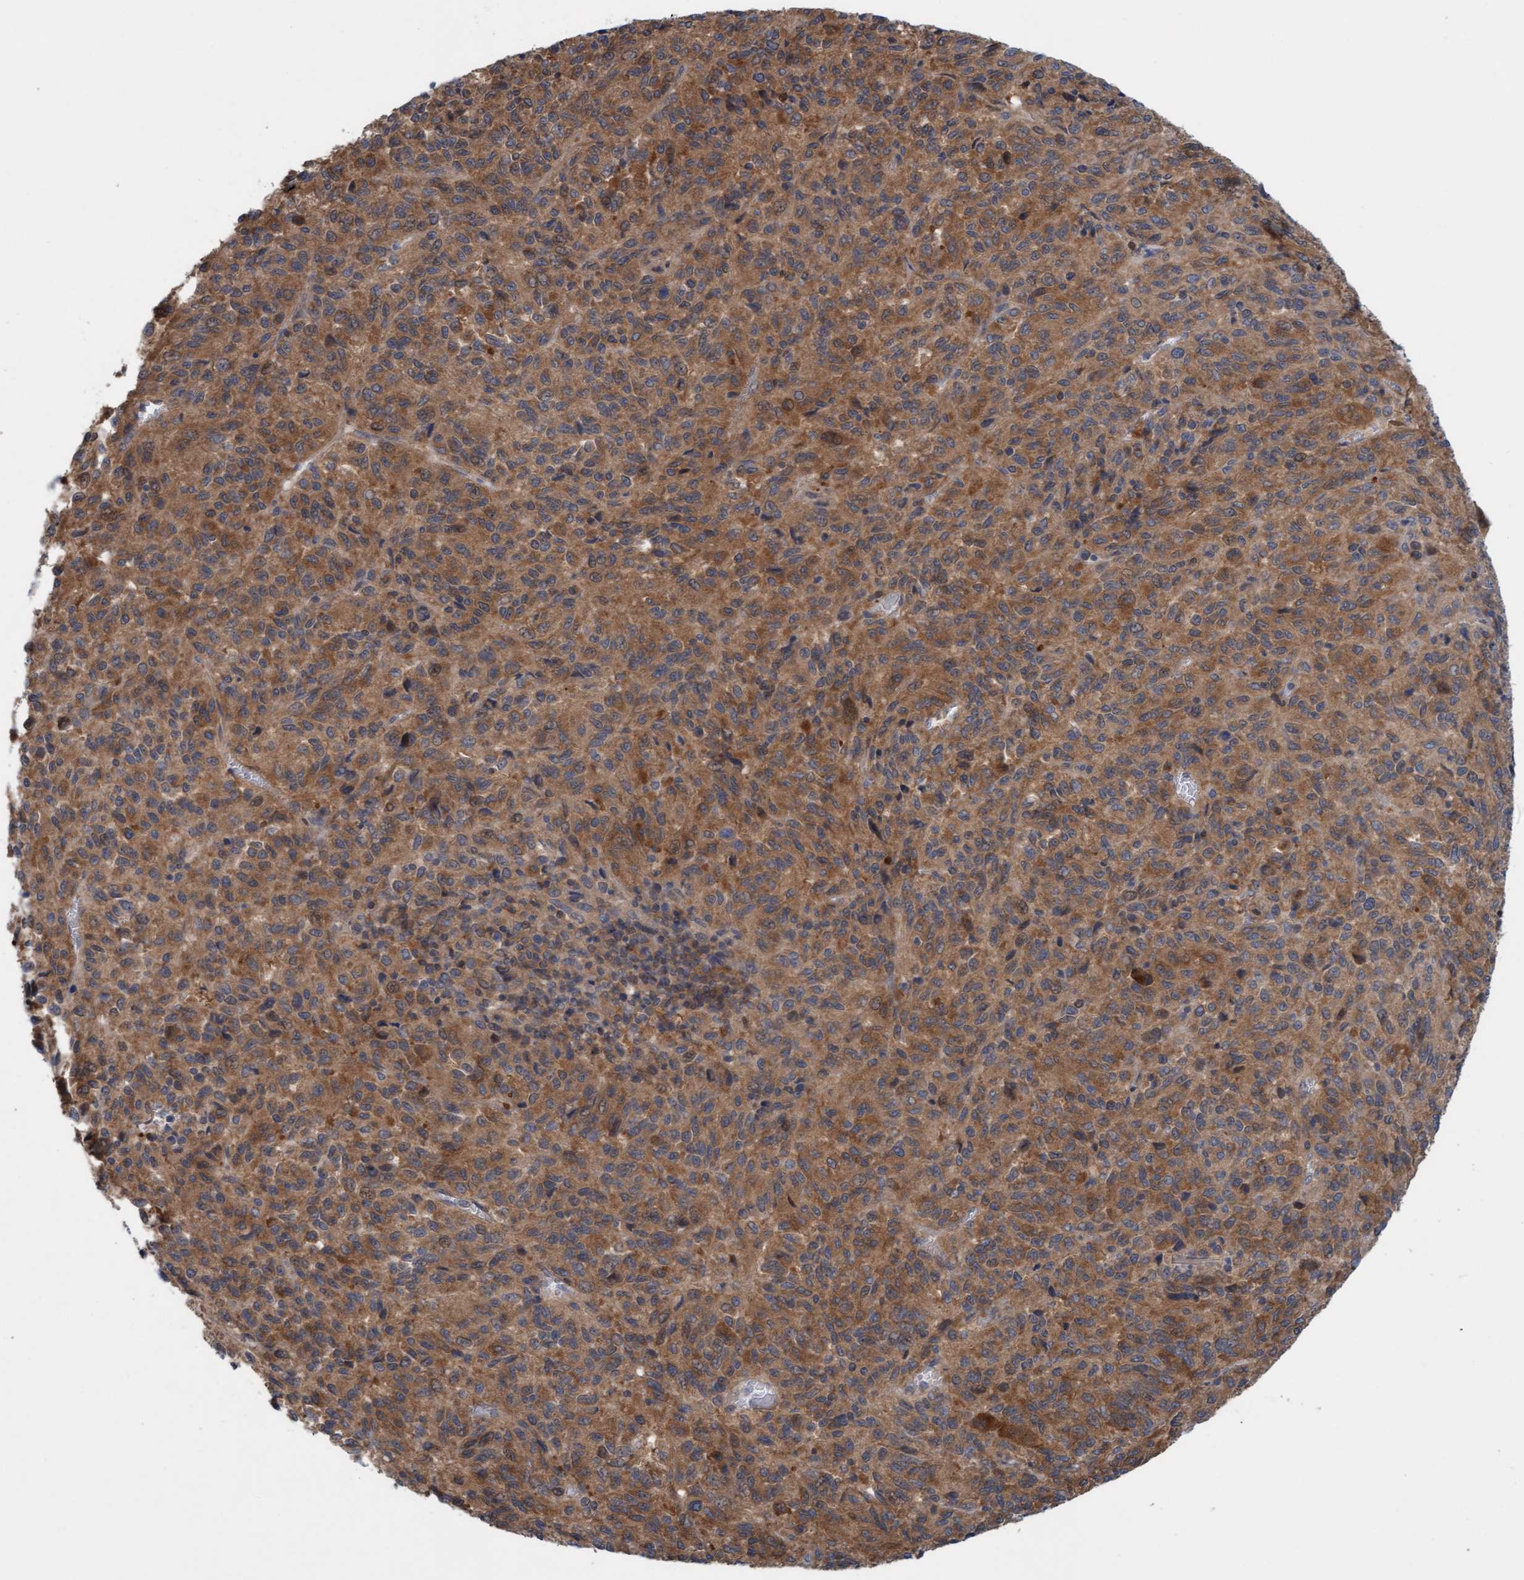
{"staining": {"intensity": "moderate", "quantity": ">75%", "location": "cytoplasmic/membranous"}, "tissue": "melanoma", "cell_type": "Tumor cells", "image_type": "cancer", "snomed": [{"axis": "morphology", "description": "Malignant melanoma, Metastatic site"}, {"axis": "topography", "description": "Lung"}], "caption": "Moderate cytoplasmic/membranous staining for a protein is present in about >75% of tumor cells of melanoma using immunohistochemistry (IHC).", "gene": "KLHL25", "patient": {"sex": "male", "age": 64}}